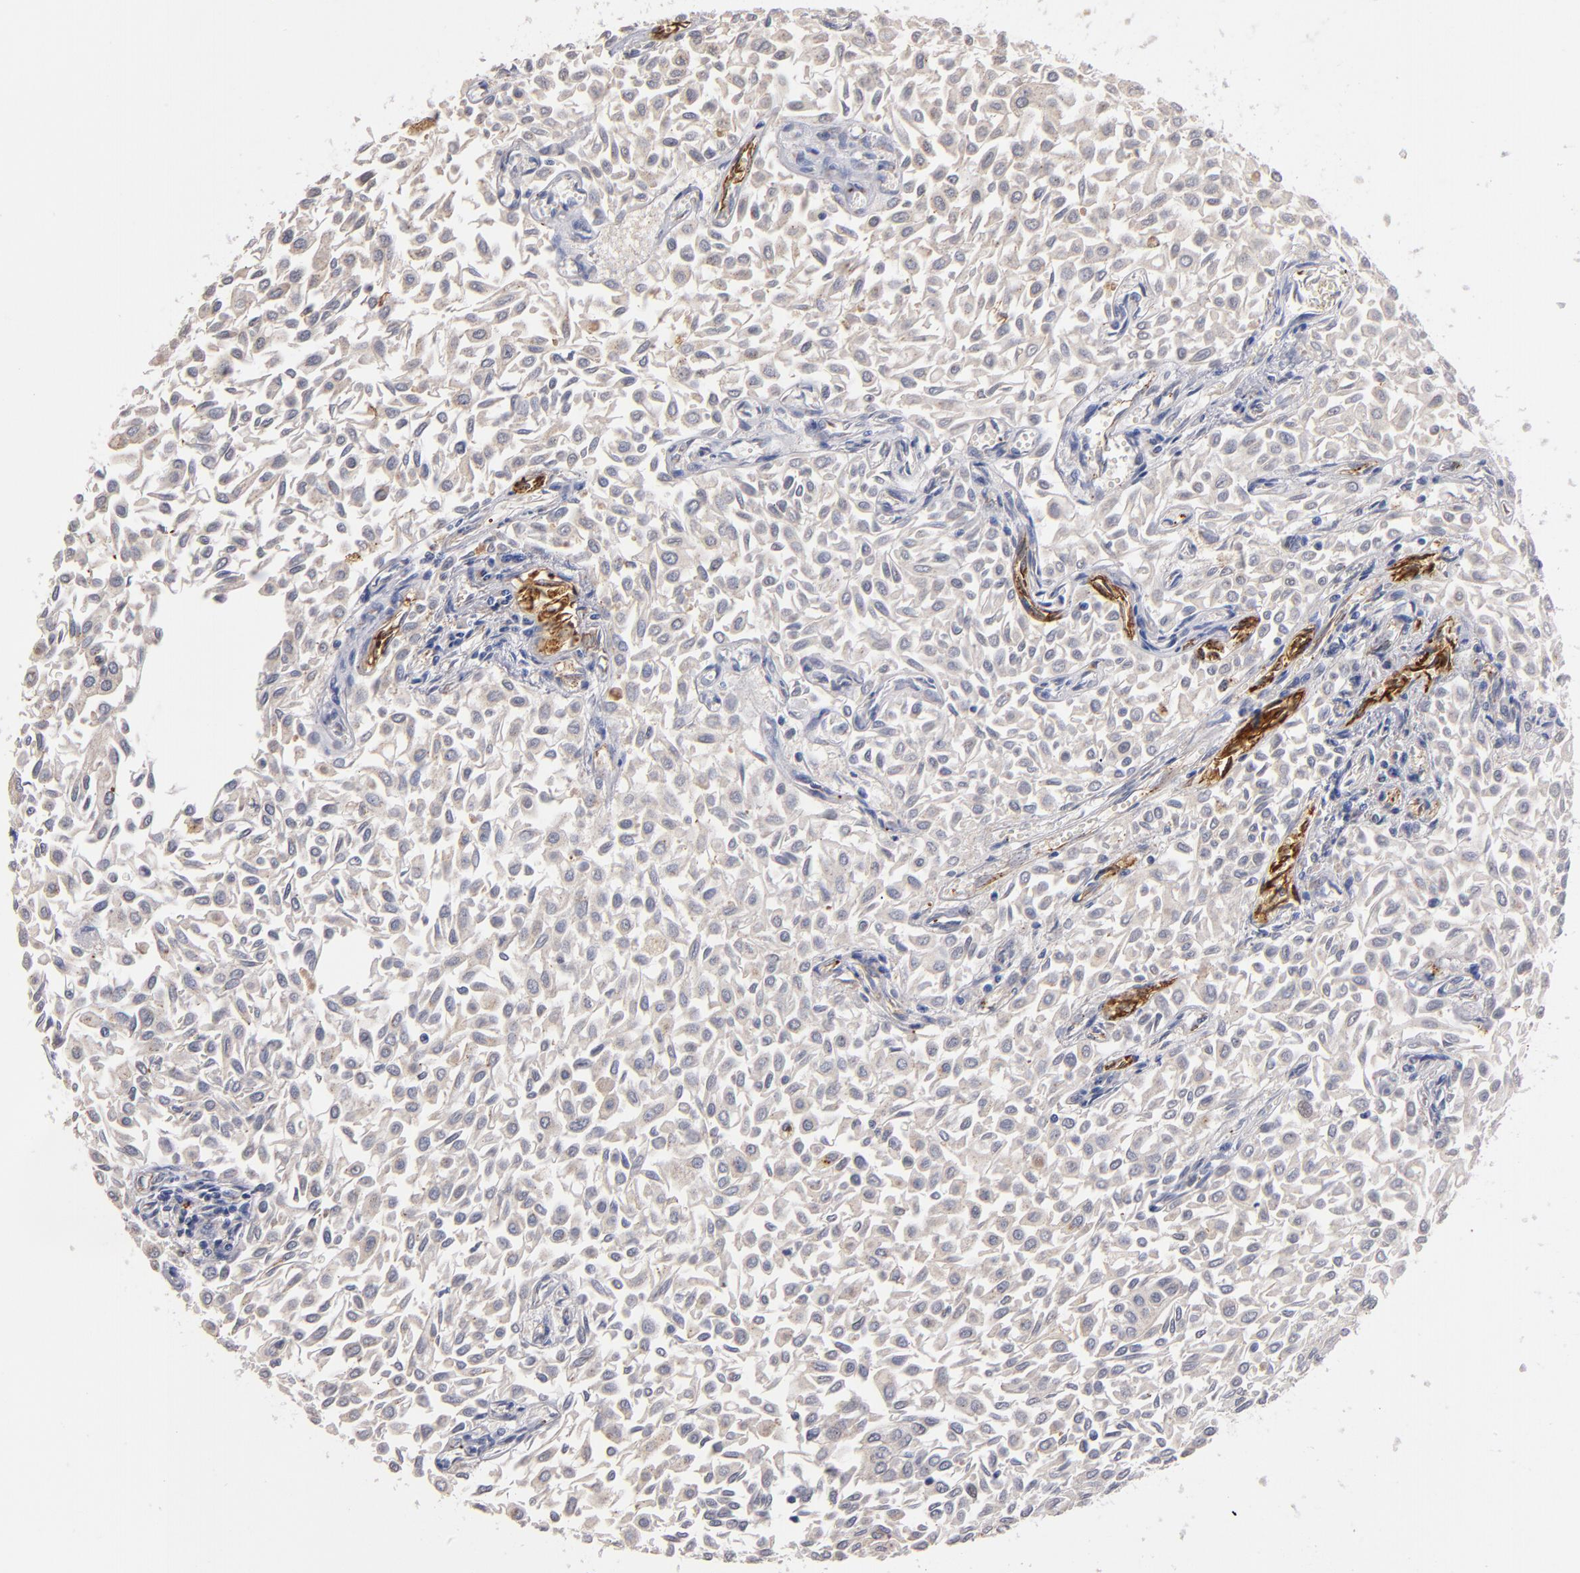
{"staining": {"intensity": "negative", "quantity": "none", "location": "none"}, "tissue": "urothelial cancer", "cell_type": "Tumor cells", "image_type": "cancer", "snomed": [{"axis": "morphology", "description": "Urothelial carcinoma, Low grade"}, {"axis": "topography", "description": "Urinary bladder"}], "caption": "An immunohistochemistry photomicrograph of urothelial cancer is shown. There is no staining in tumor cells of urothelial cancer. (Stains: DAB immunohistochemistry (IHC) with hematoxylin counter stain, Microscopy: brightfield microscopy at high magnification).", "gene": "SELP", "patient": {"sex": "male", "age": 64}}